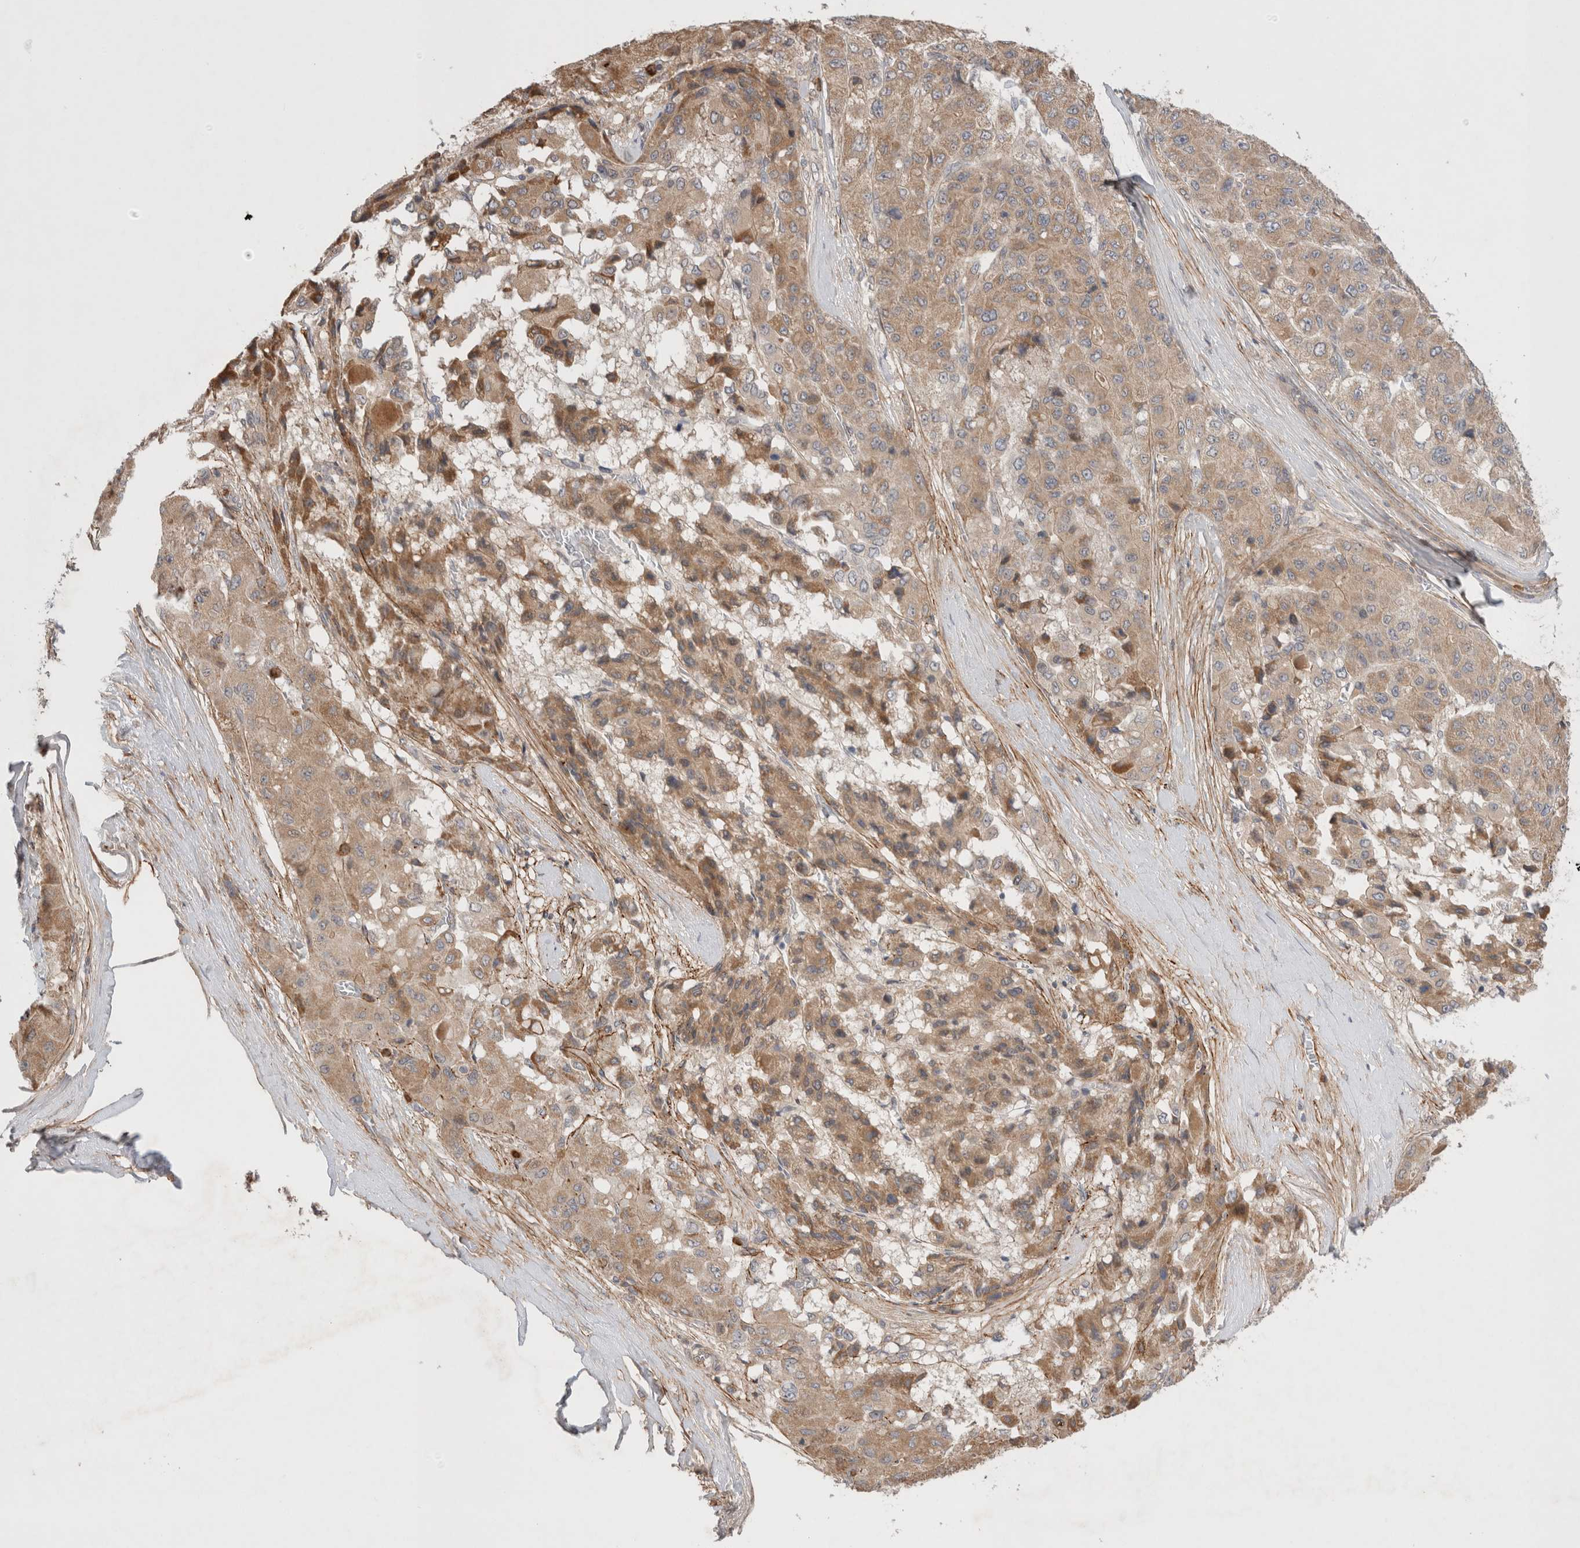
{"staining": {"intensity": "moderate", "quantity": ">75%", "location": "cytoplasmic/membranous"}, "tissue": "liver cancer", "cell_type": "Tumor cells", "image_type": "cancer", "snomed": [{"axis": "morphology", "description": "Carcinoma, Hepatocellular, NOS"}, {"axis": "topography", "description": "Liver"}], "caption": "Immunohistochemical staining of human liver hepatocellular carcinoma reveals medium levels of moderate cytoplasmic/membranous protein expression in about >75% of tumor cells.", "gene": "GSDMB", "patient": {"sex": "male", "age": 80}}